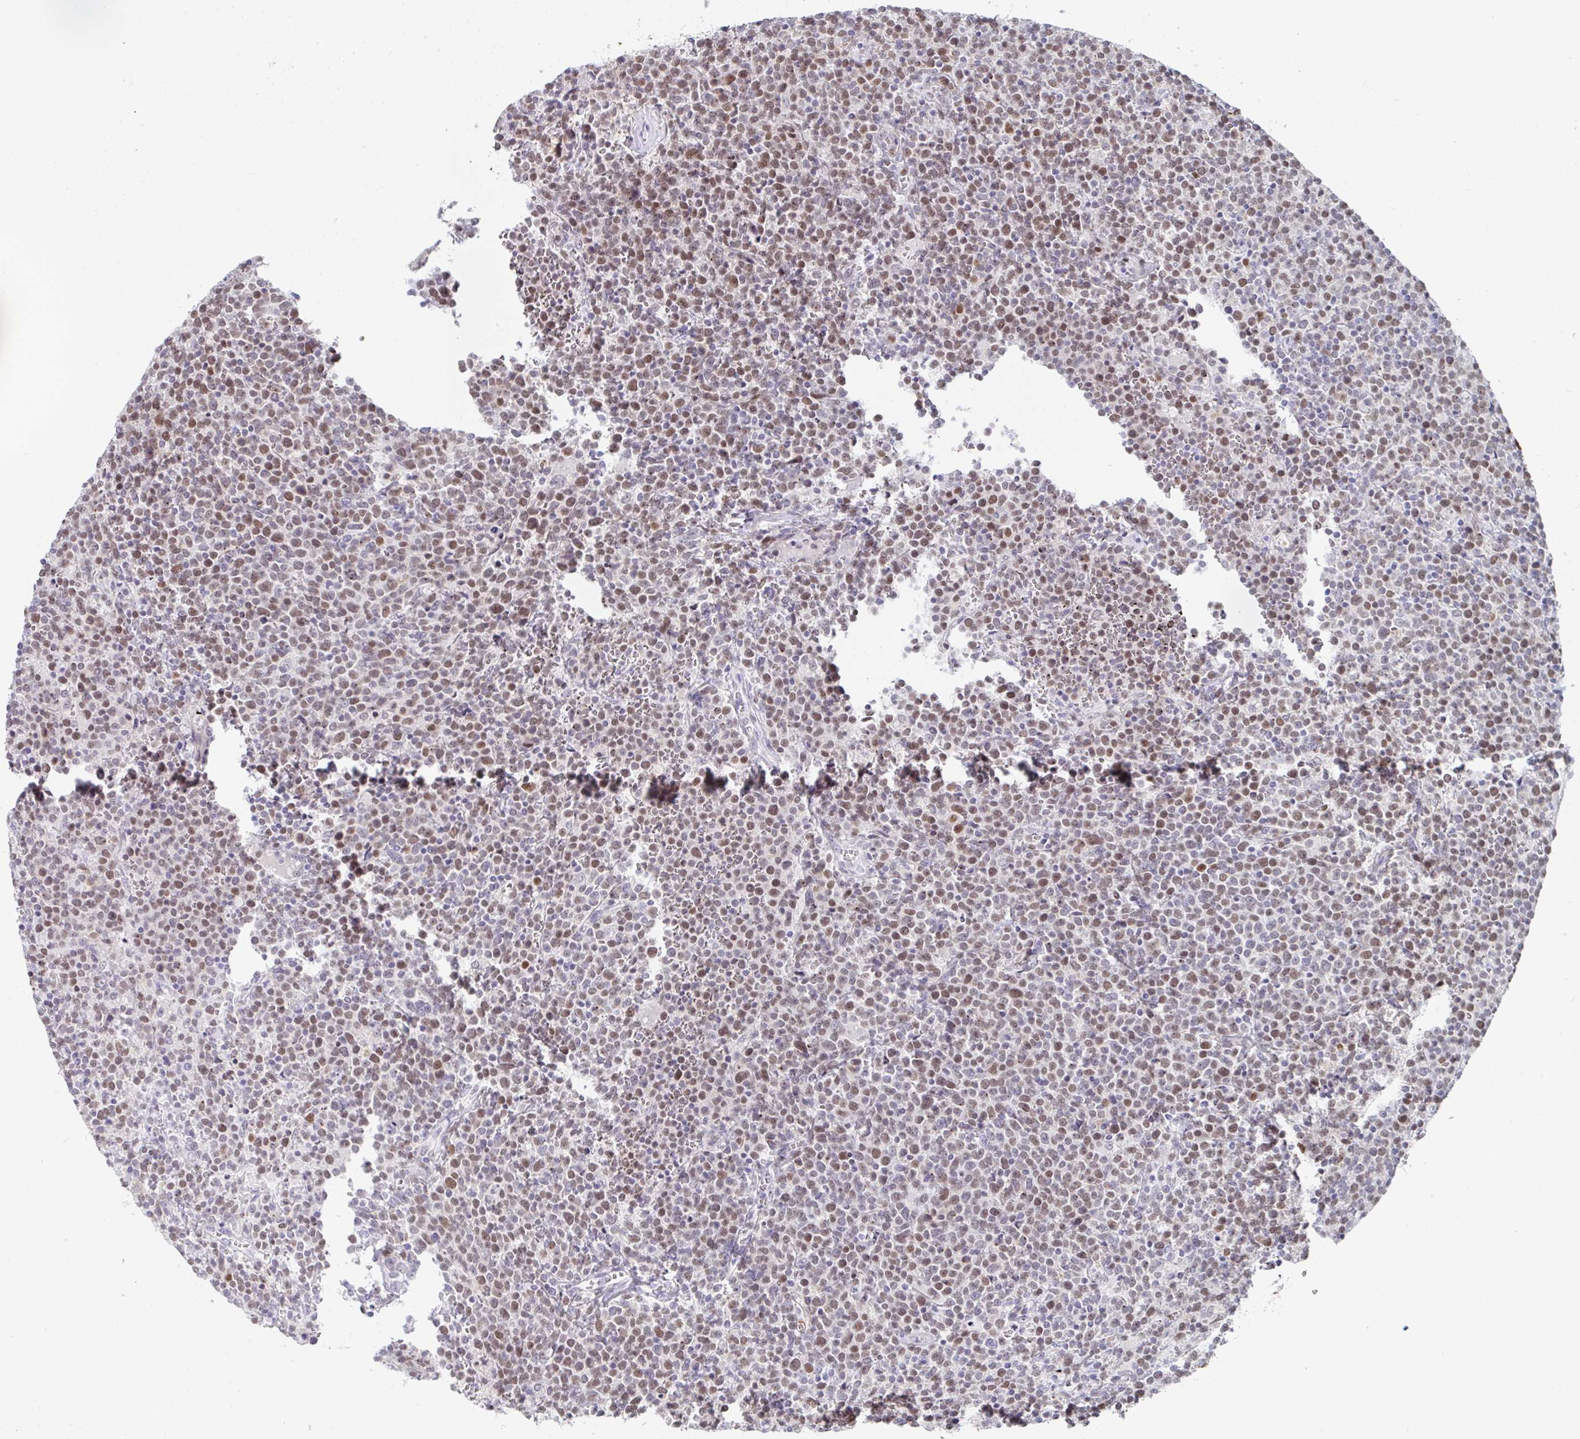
{"staining": {"intensity": "weak", "quantity": ">75%", "location": "nuclear"}, "tissue": "lymphoma", "cell_type": "Tumor cells", "image_type": "cancer", "snomed": [{"axis": "morphology", "description": "Malignant lymphoma, non-Hodgkin's type, High grade"}, {"axis": "topography", "description": "Lymph node"}], "caption": "High-power microscopy captured an IHC micrograph of lymphoma, revealing weak nuclear expression in approximately >75% of tumor cells. (DAB (3,3'-diaminobenzidine) = brown stain, brightfield microscopy at high magnification).", "gene": "GINS2", "patient": {"sex": "male", "age": 61}}